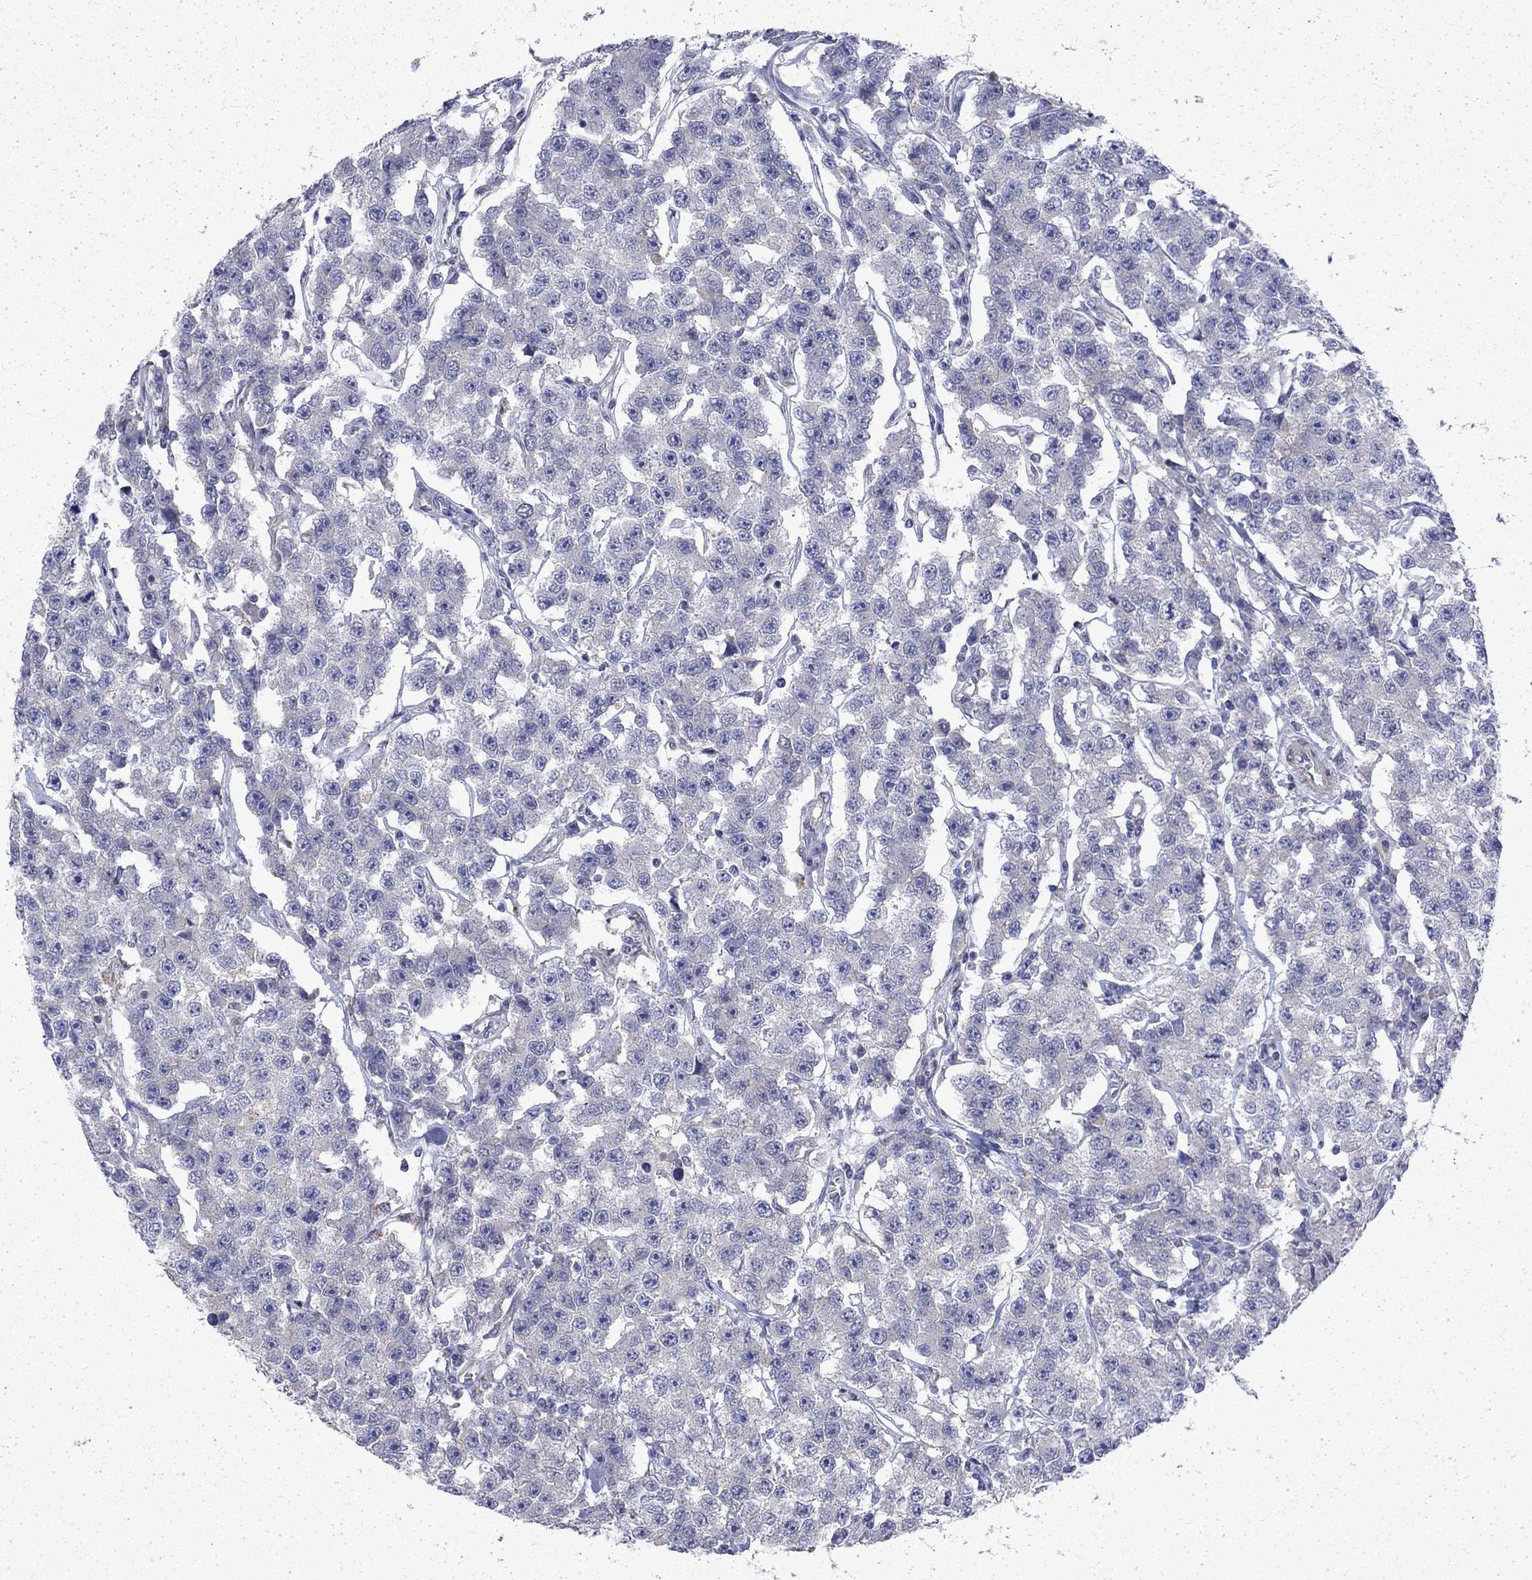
{"staining": {"intensity": "negative", "quantity": "none", "location": "none"}, "tissue": "testis cancer", "cell_type": "Tumor cells", "image_type": "cancer", "snomed": [{"axis": "morphology", "description": "Seminoma, NOS"}, {"axis": "topography", "description": "Testis"}], "caption": "Immunohistochemistry (IHC) of testis cancer (seminoma) reveals no staining in tumor cells. (Brightfield microscopy of DAB (3,3'-diaminobenzidine) immunohistochemistry at high magnification).", "gene": "DTNA", "patient": {"sex": "male", "age": 59}}